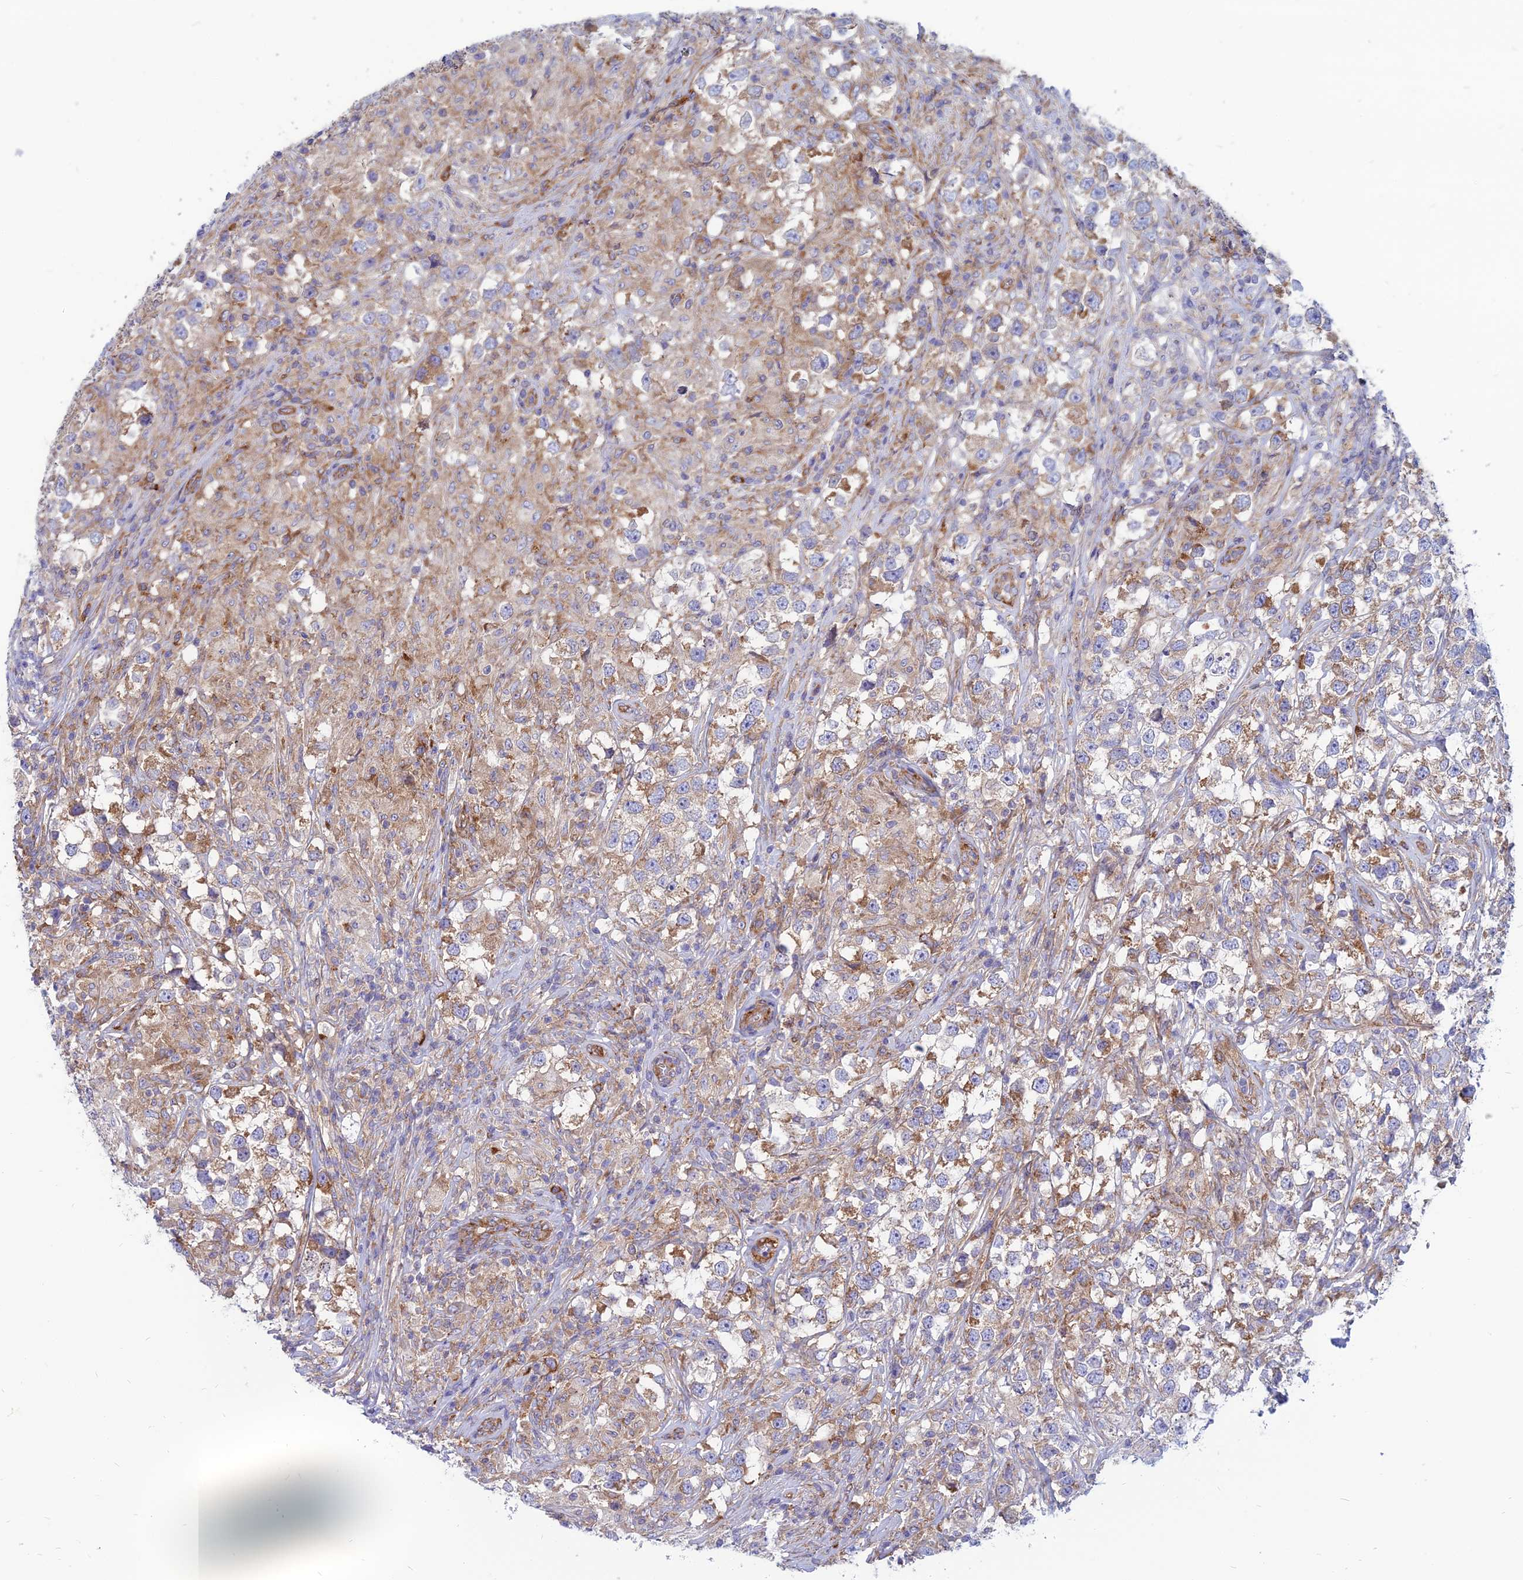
{"staining": {"intensity": "moderate", "quantity": "25%-75%", "location": "cytoplasmic/membranous"}, "tissue": "testis cancer", "cell_type": "Tumor cells", "image_type": "cancer", "snomed": [{"axis": "morphology", "description": "Seminoma, NOS"}, {"axis": "topography", "description": "Testis"}], "caption": "Testis cancer tissue reveals moderate cytoplasmic/membranous staining in approximately 25%-75% of tumor cells", "gene": "TXLNA", "patient": {"sex": "male", "age": 46}}